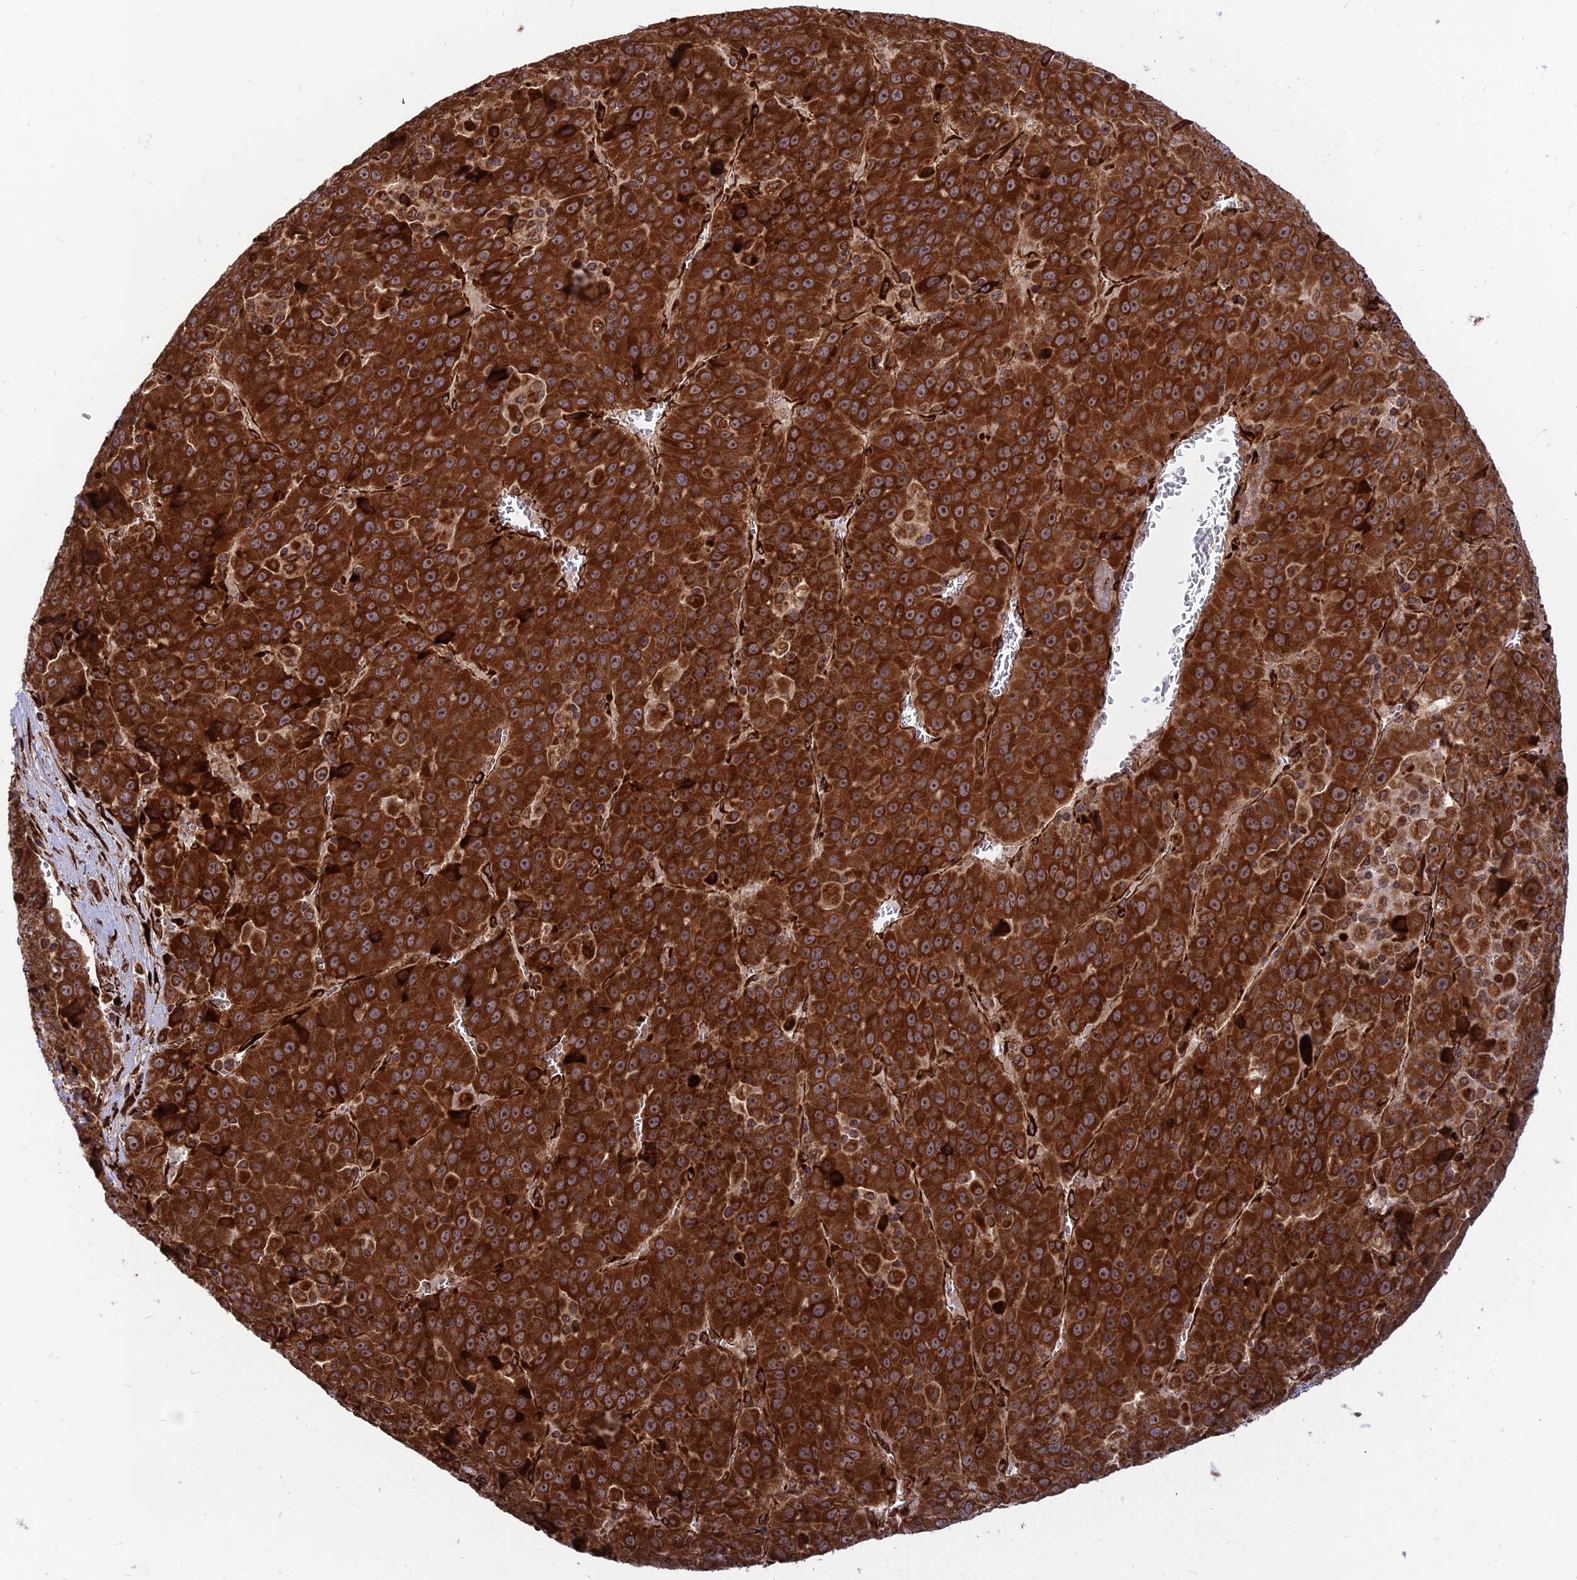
{"staining": {"intensity": "strong", "quantity": ">75%", "location": "cytoplasmic/membranous,nuclear"}, "tissue": "liver cancer", "cell_type": "Tumor cells", "image_type": "cancer", "snomed": [{"axis": "morphology", "description": "Carcinoma, Hepatocellular, NOS"}, {"axis": "topography", "description": "Liver"}], "caption": "Tumor cells demonstrate high levels of strong cytoplasmic/membranous and nuclear positivity in about >75% of cells in liver hepatocellular carcinoma.", "gene": "CRTAP", "patient": {"sex": "female", "age": 53}}